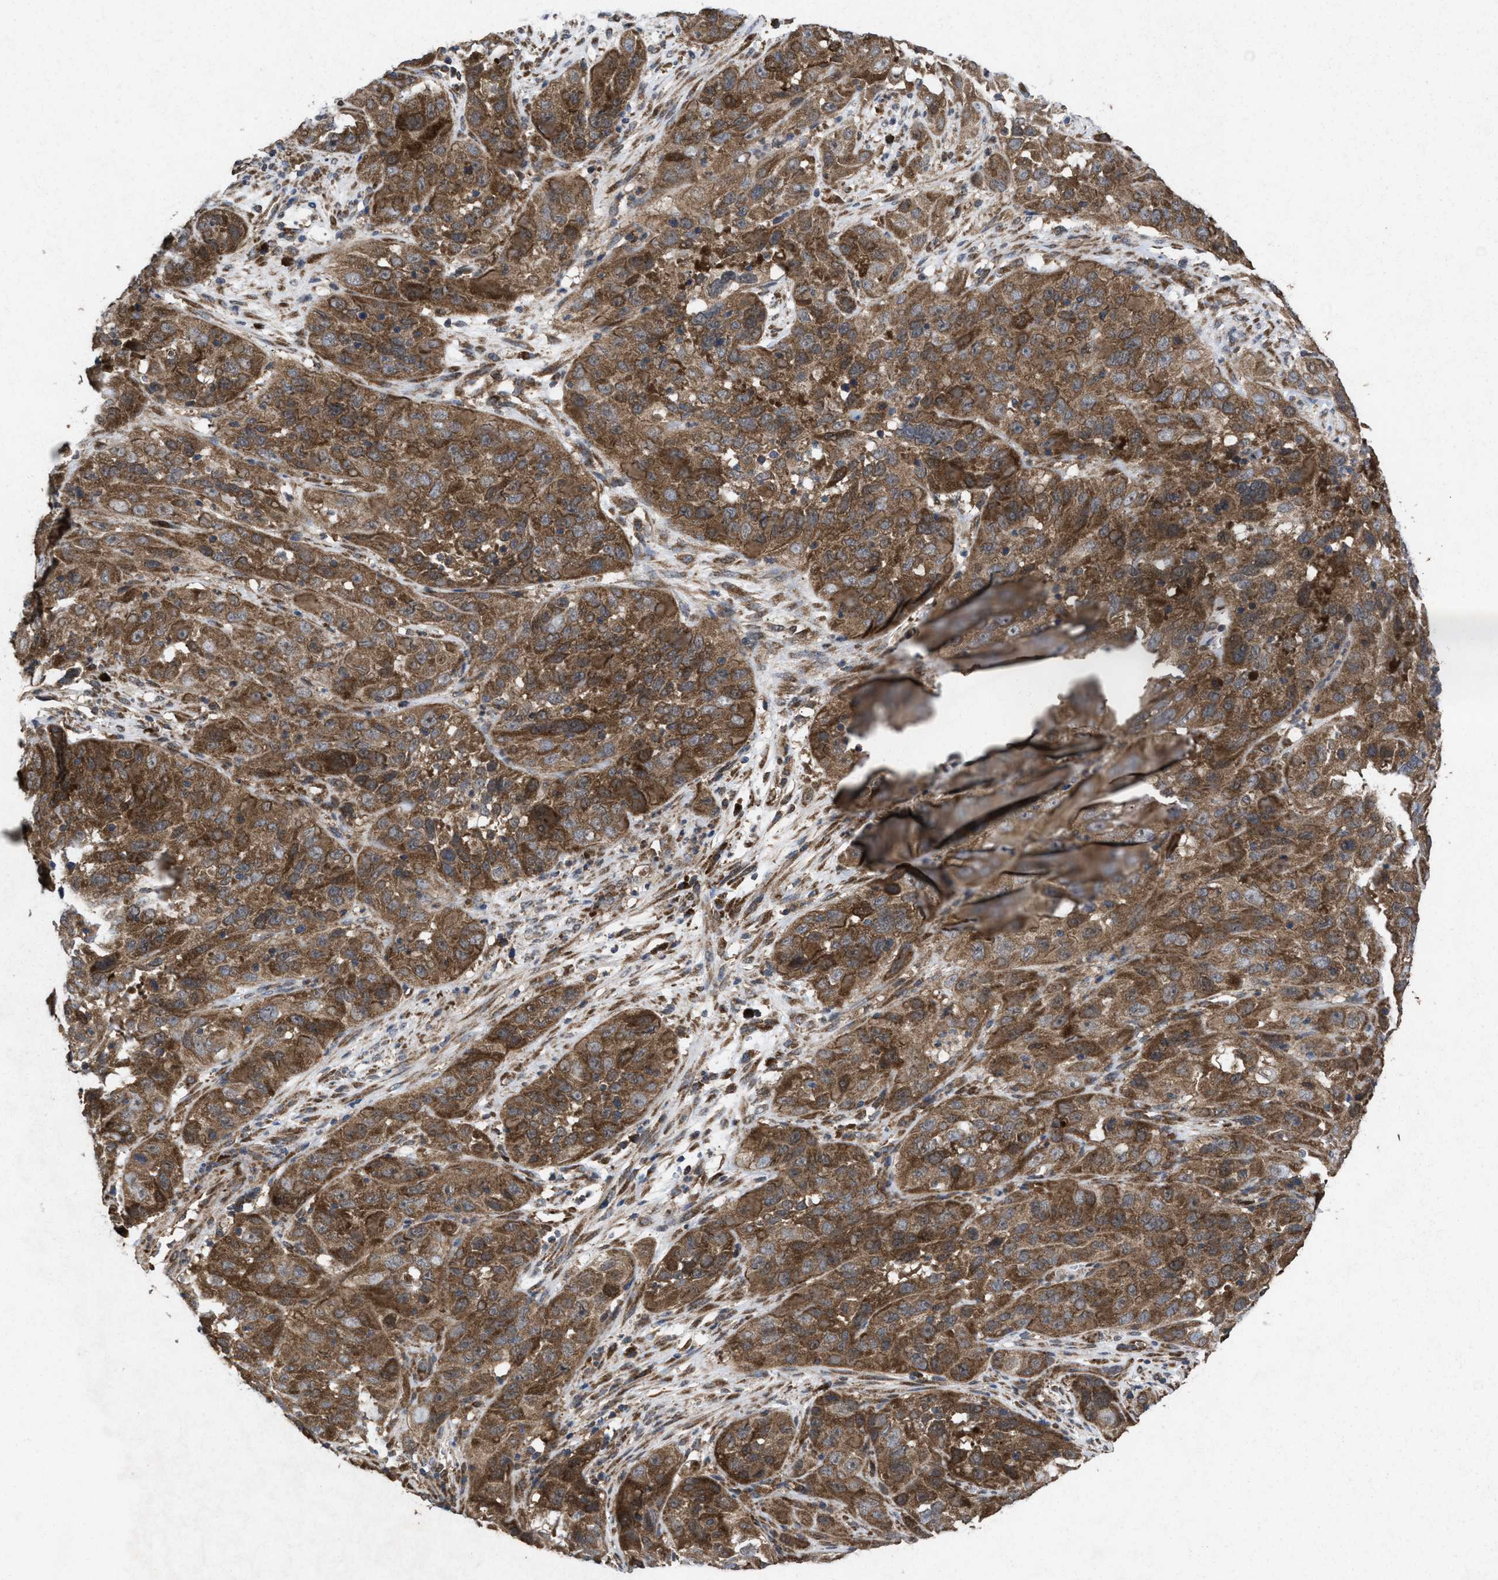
{"staining": {"intensity": "moderate", "quantity": ">75%", "location": "cytoplasmic/membranous"}, "tissue": "cervical cancer", "cell_type": "Tumor cells", "image_type": "cancer", "snomed": [{"axis": "morphology", "description": "Squamous cell carcinoma, NOS"}, {"axis": "topography", "description": "Cervix"}], "caption": "Squamous cell carcinoma (cervical) was stained to show a protein in brown. There is medium levels of moderate cytoplasmic/membranous positivity in about >75% of tumor cells. (Brightfield microscopy of DAB IHC at high magnification).", "gene": "MSI2", "patient": {"sex": "female", "age": 32}}